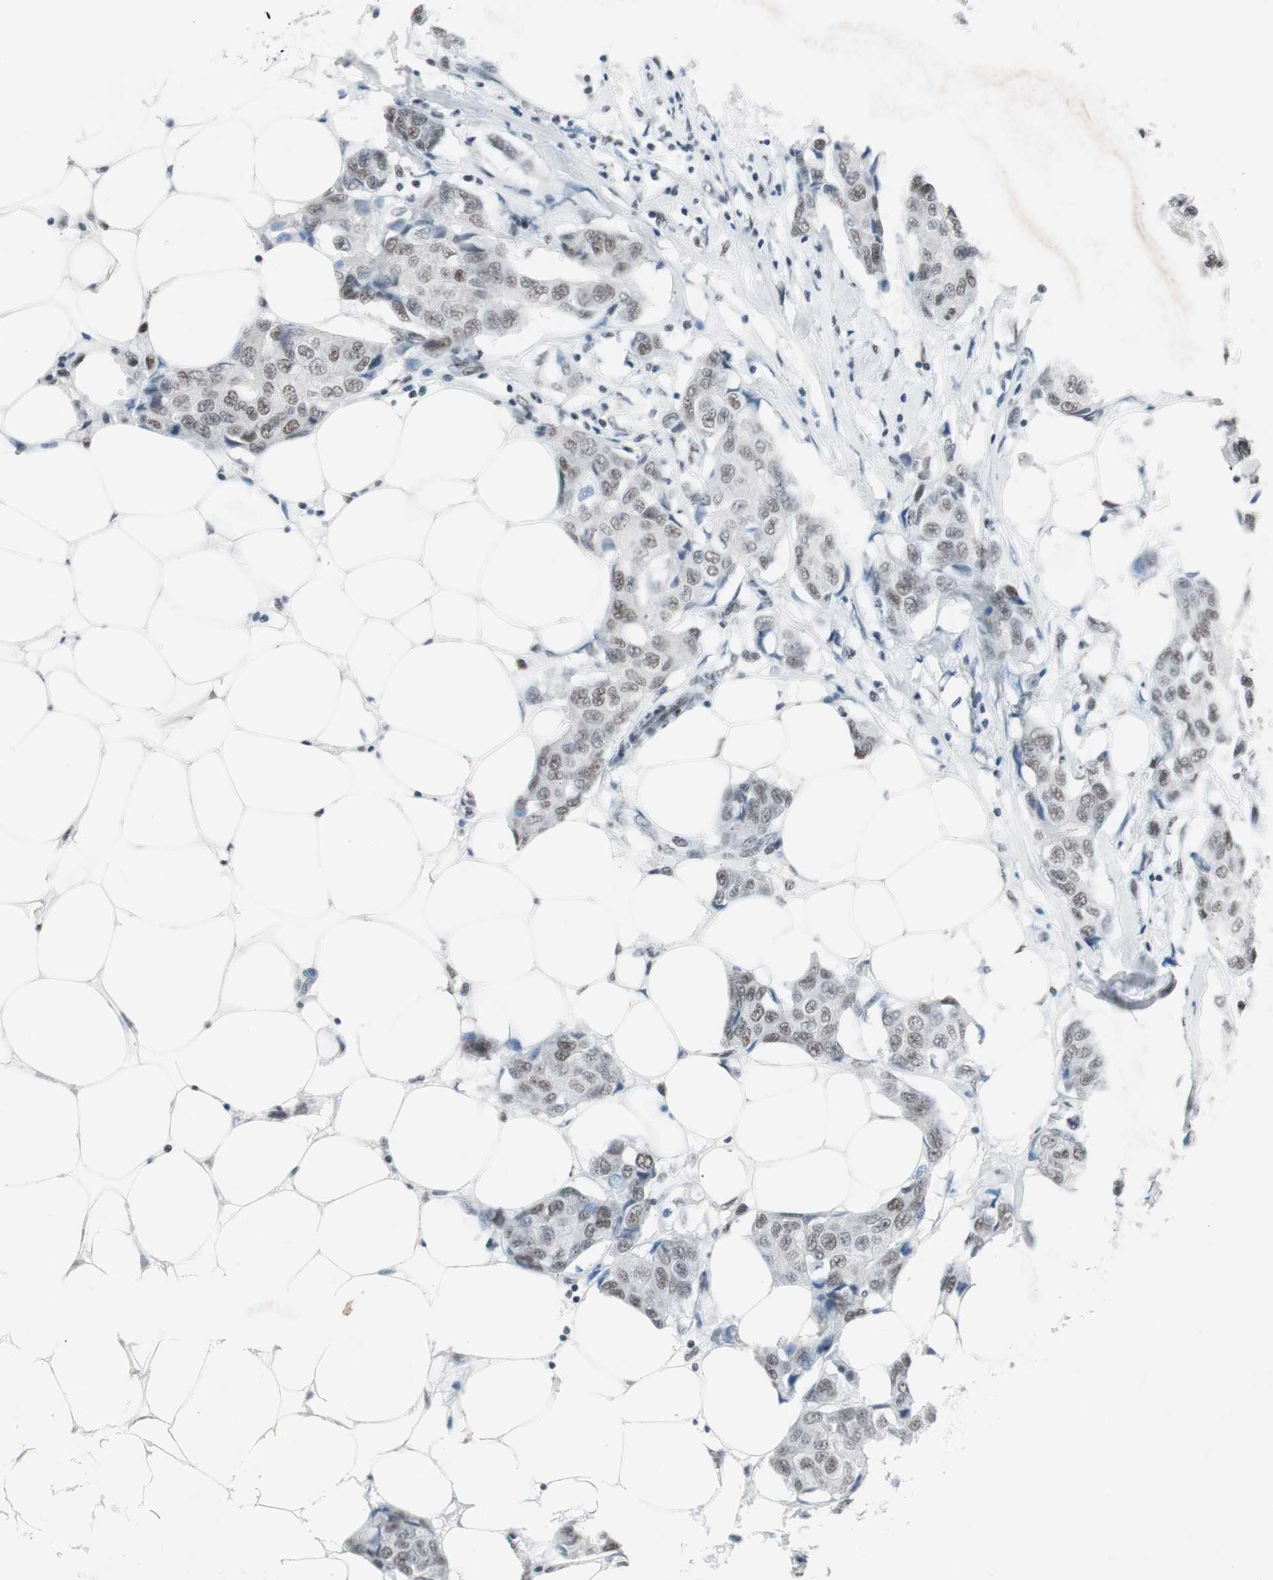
{"staining": {"intensity": "weak", "quantity": "25%-75%", "location": "nuclear"}, "tissue": "breast cancer", "cell_type": "Tumor cells", "image_type": "cancer", "snomed": [{"axis": "morphology", "description": "Duct carcinoma"}, {"axis": "topography", "description": "Breast"}], "caption": "Human breast infiltrating ductal carcinoma stained for a protein (brown) demonstrates weak nuclear positive positivity in approximately 25%-75% of tumor cells.", "gene": "ARID1A", "patient": {"sex": "female", "age": 80}}